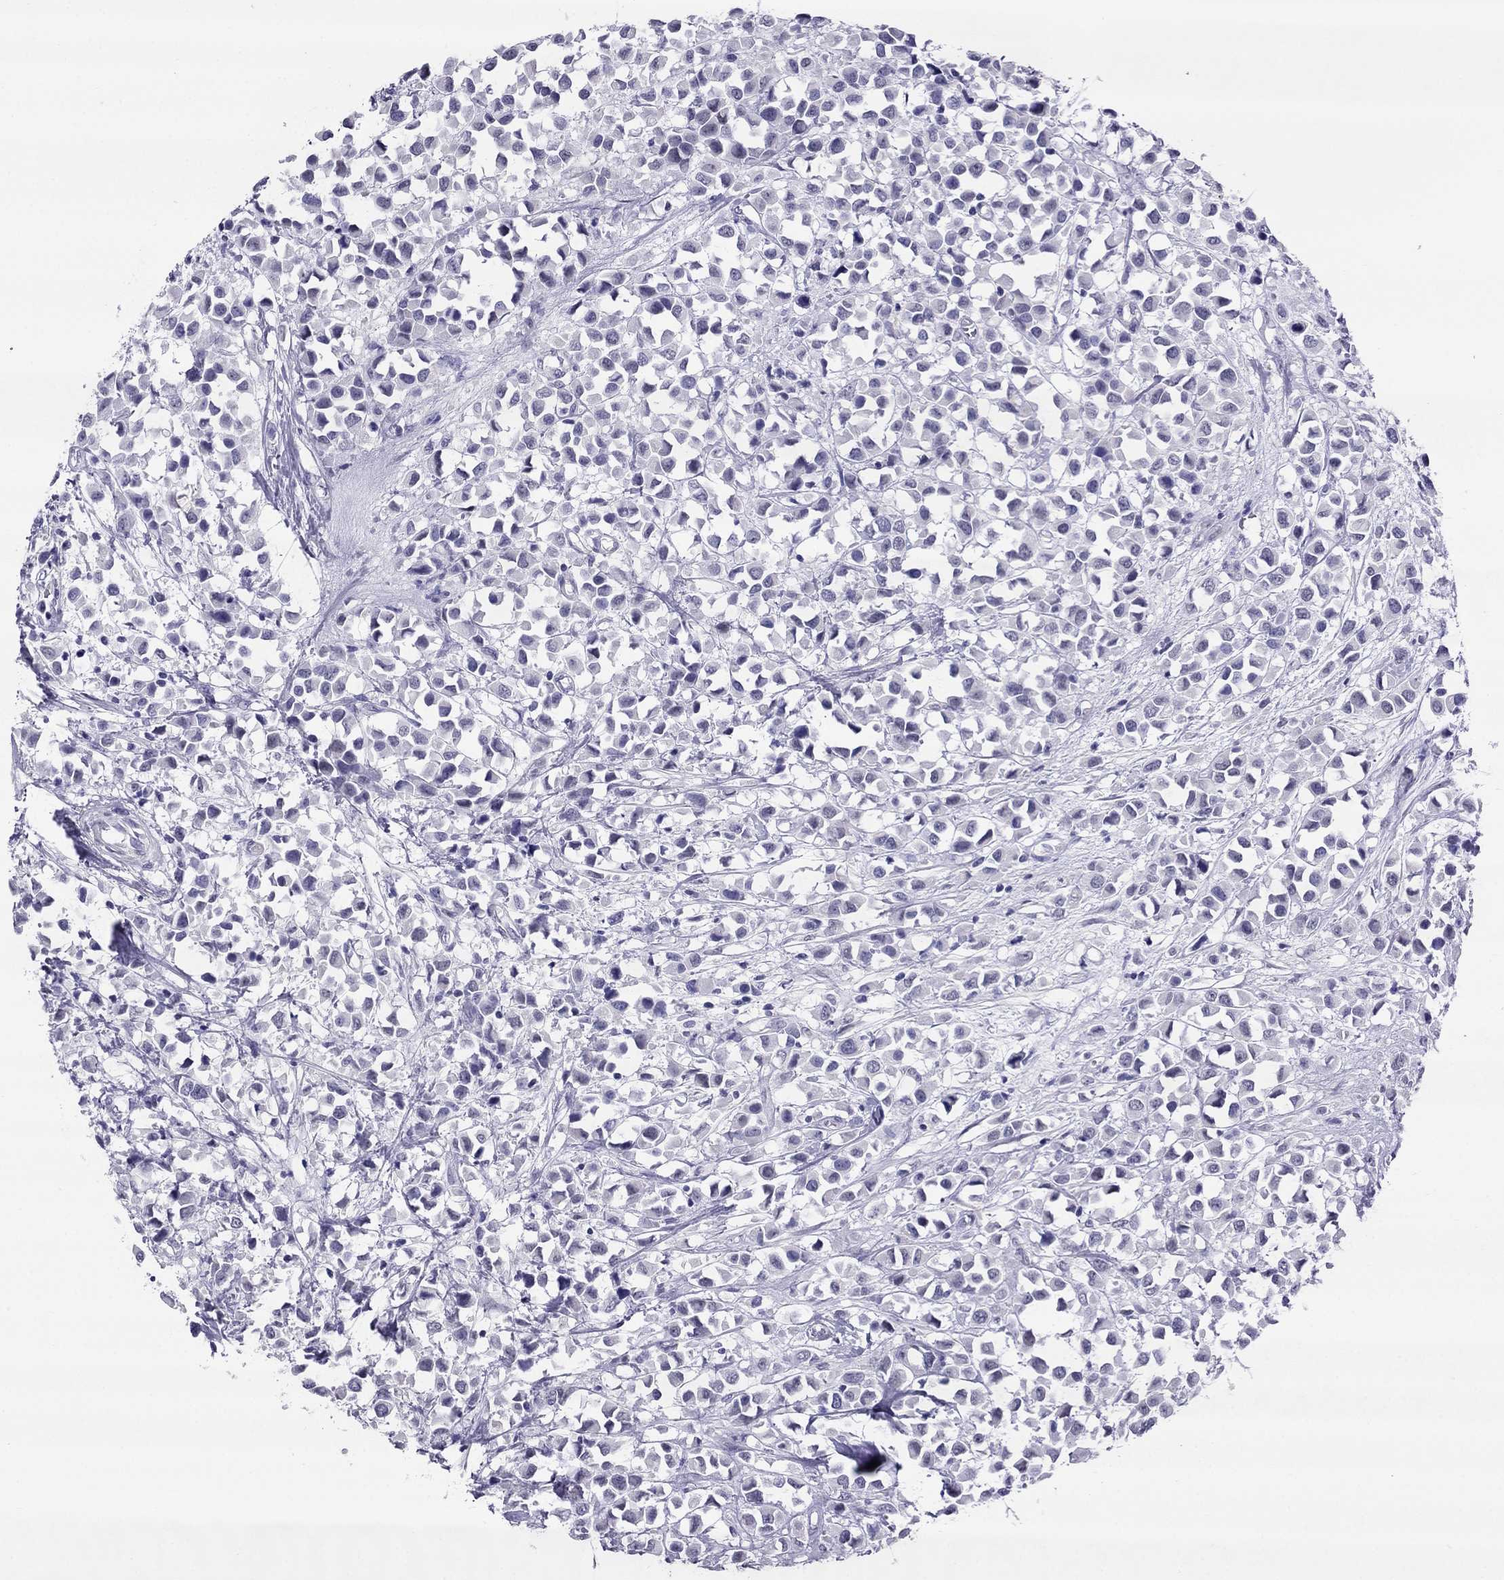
{"staining": {"intensity": "negative", "quantity": "none", "location": "none"}, "tissue": "breast cancer", "cell_type": "Tumor cells", "image_type": "cancer", "snomed": [{"axis": "morphology", "description": "Duct carcinoma"}, {"axis": "topography", "description": "Breast"}], "caption": "An immunohistochemistry (IHC) image of invasive ductal carcinoma (breast) is shown. There is no staining in tumor cells of invasive ductal carcinoma (breast). (Immunohistochemistry, brightfield microscopy, high magnification).", "gene": "CROCC2", "patient": {"sex": "female", "age": 61}}